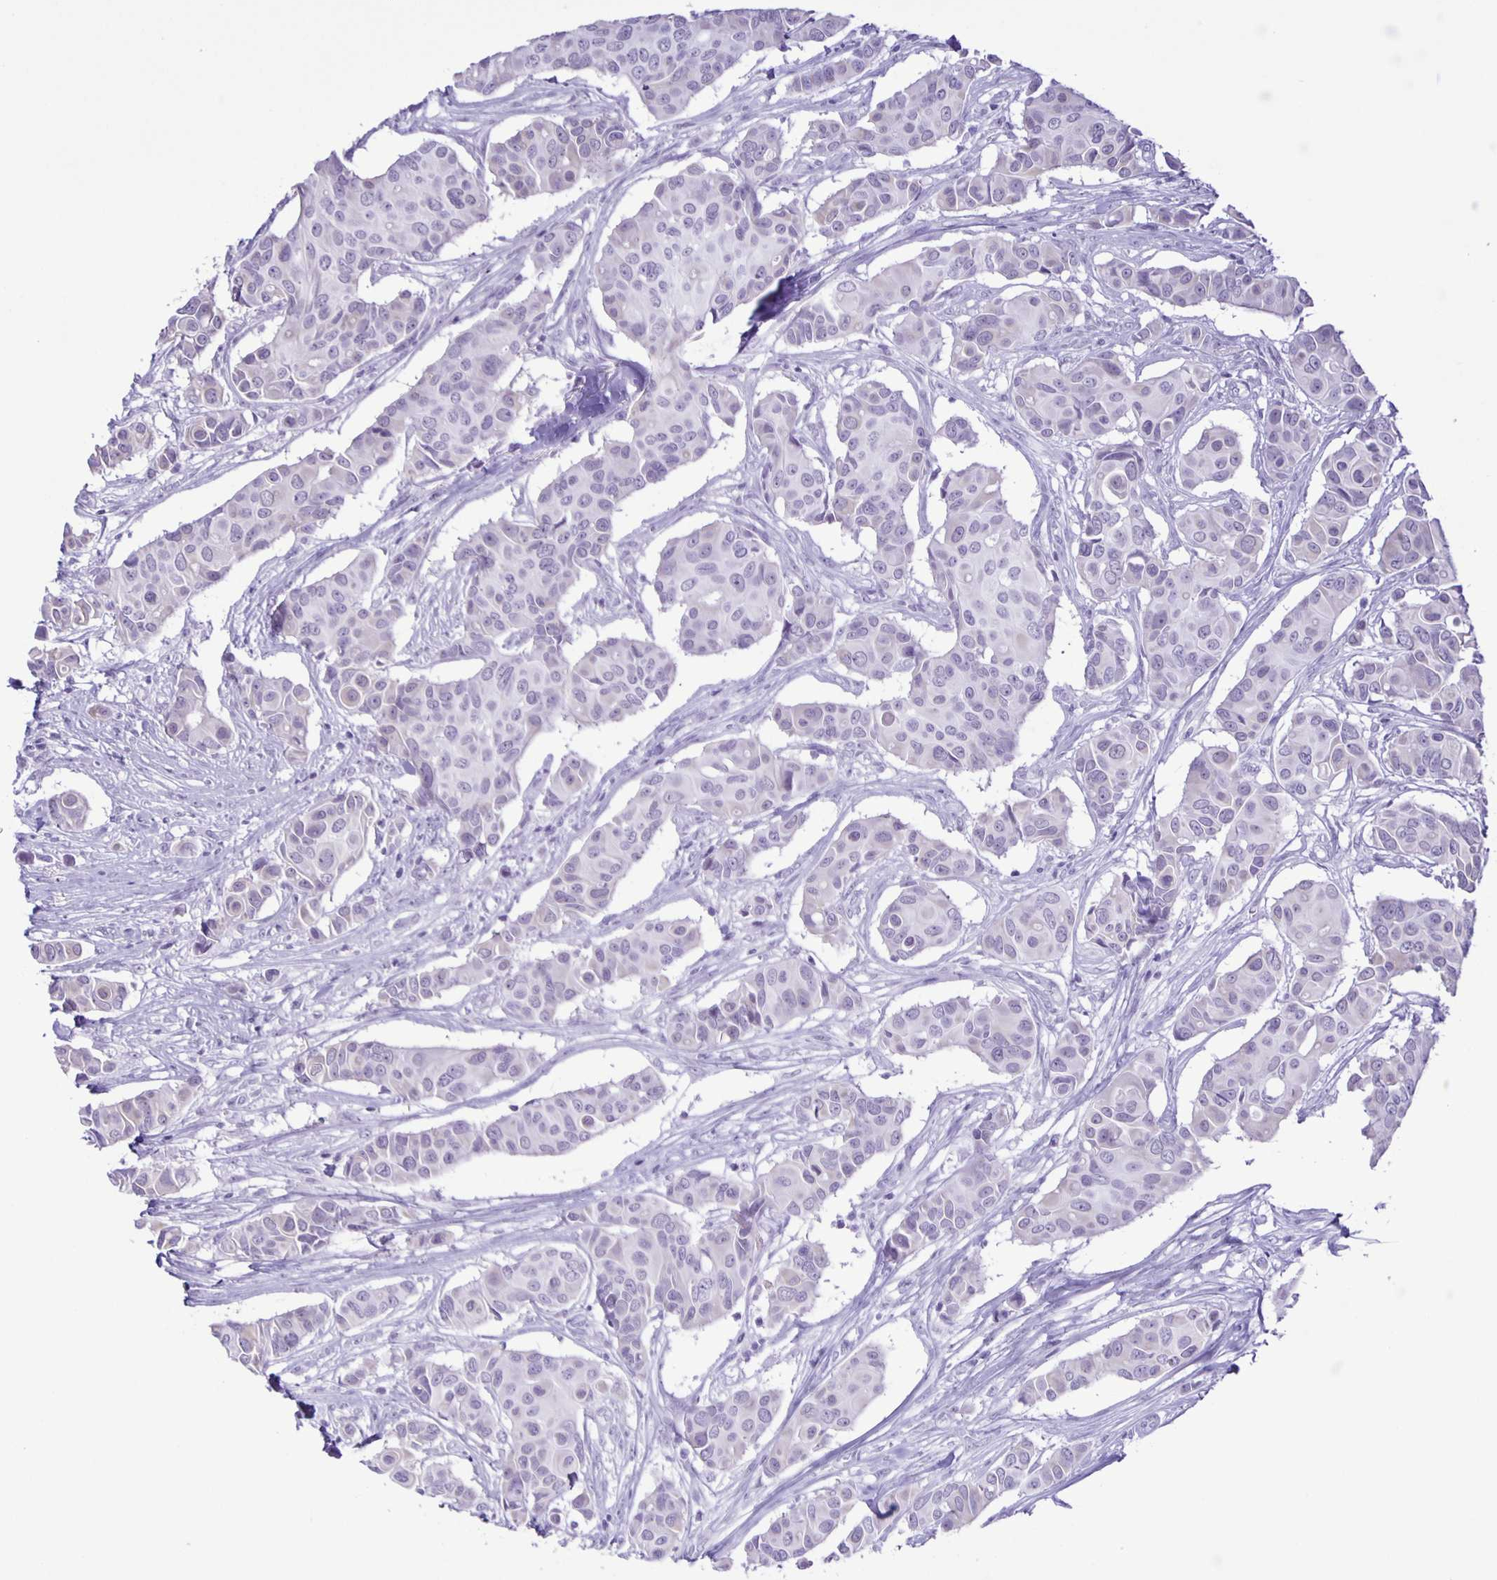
{"staining": {"intensity": "weak", "quantity": "<25%", "location": "nuclear"}, "tissue": "breast cancer", "cell_type": "Tumor cells", "image_type": "cancer", "snomed": [{"axis": "morphology", "description": "Normal tissue, NOS"}, {"axis": "morphology", "description": "Duct carcinoma"}, {"axis": "topography", "description": "Skin"}, {"axis": "topography", "description": "Breast"}], "caption": "Immunohistochemistry (IHC) of infiltrating ductal carcinoma (breast) exhibits no staining in tumor cells.", "gene": "EZHIP", "patient": {"sex": "female", "age": 54}}